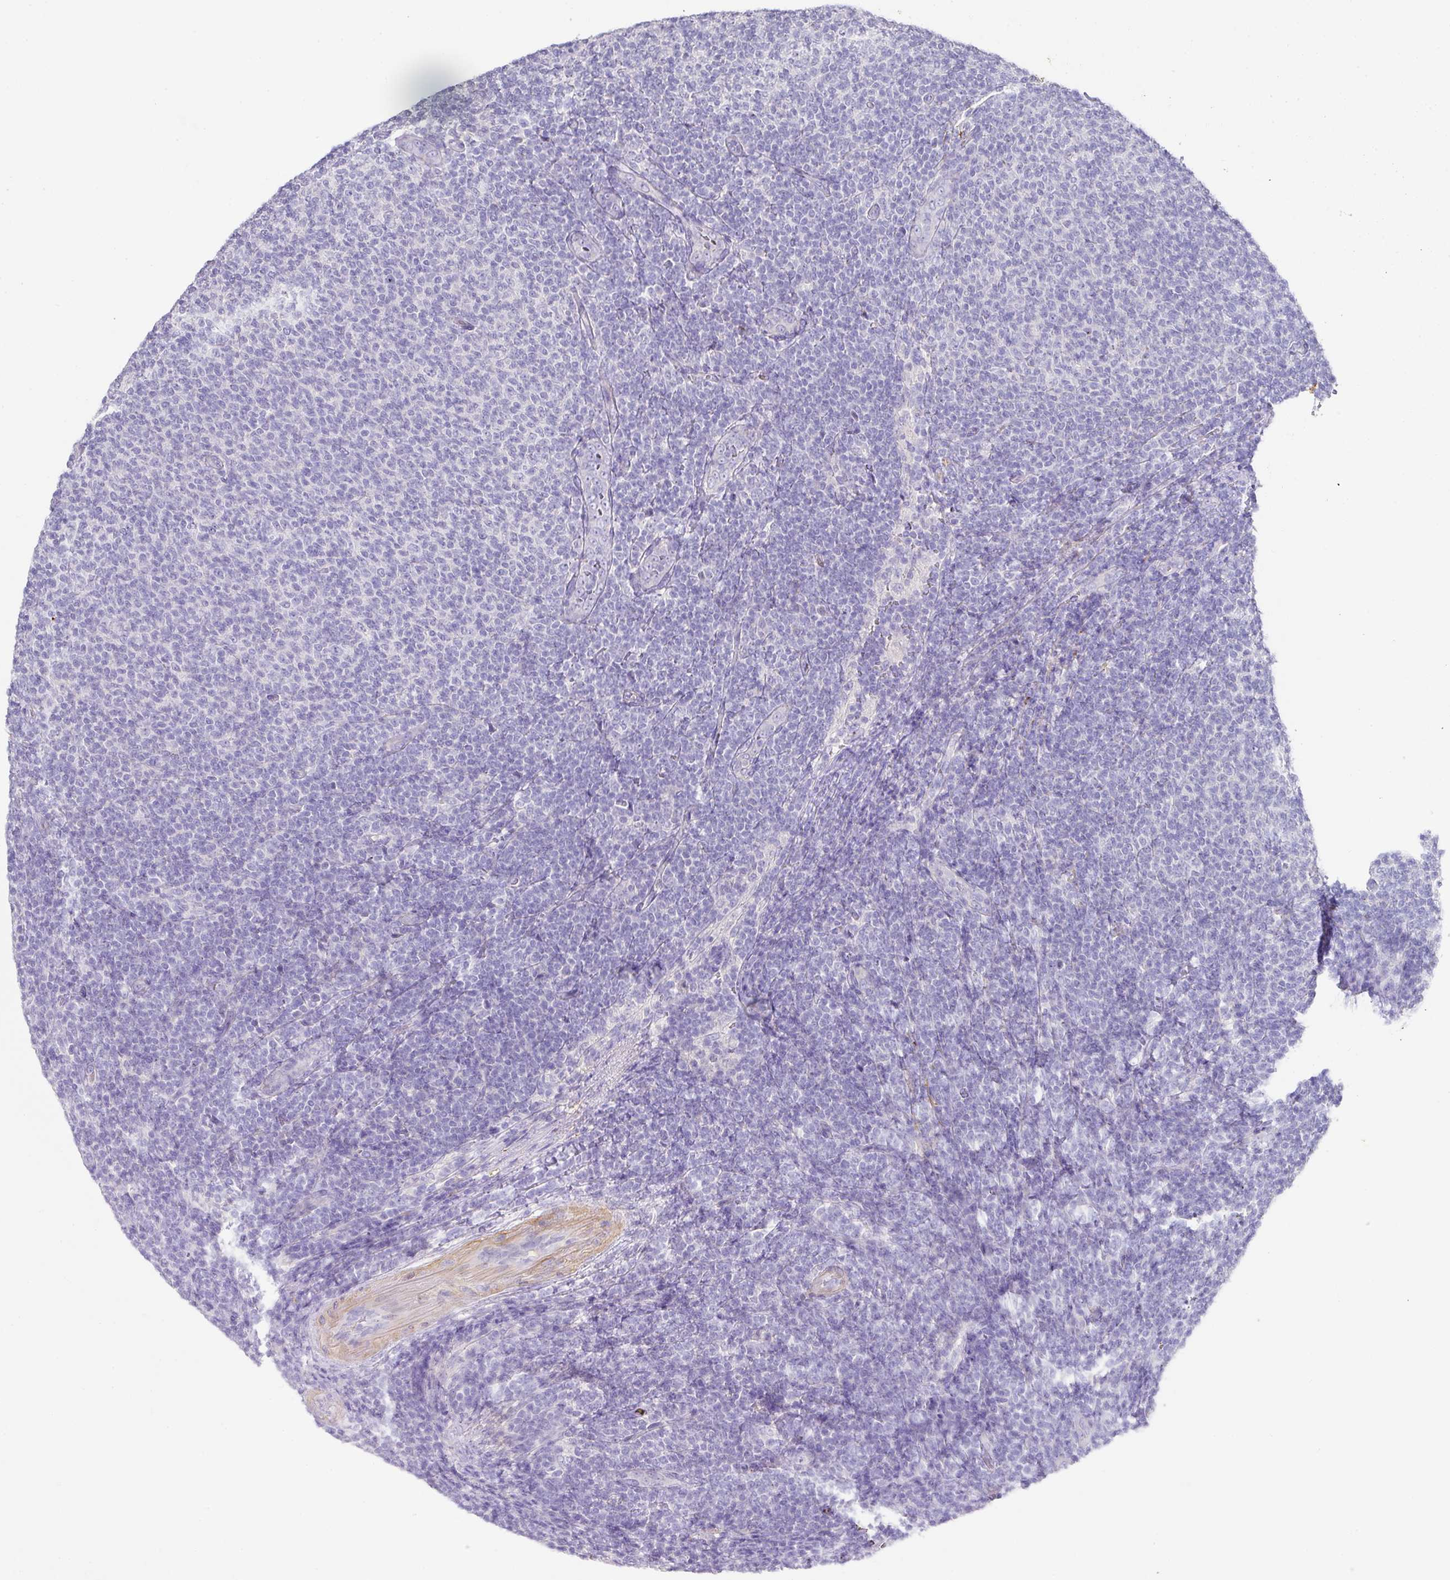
{"staining": {"intensity": "negative", "quantity": "none", "location": "none"}, "tissue": "lymphoma", "cell_type": "Tumor cells", "image_type": "cancer", "snomed": [{"axis": "morphology", "description": "Malignant lymphoma, non-Hodgkin's type, Low grade"}, {"axis": "topography", "description": "Lymph node"}], "caption": "Image shows no protein positivity in tumor cells of lymphoma tissue.", "gene": "TARM1", "patient": {"sex": "male", "age": 66}}